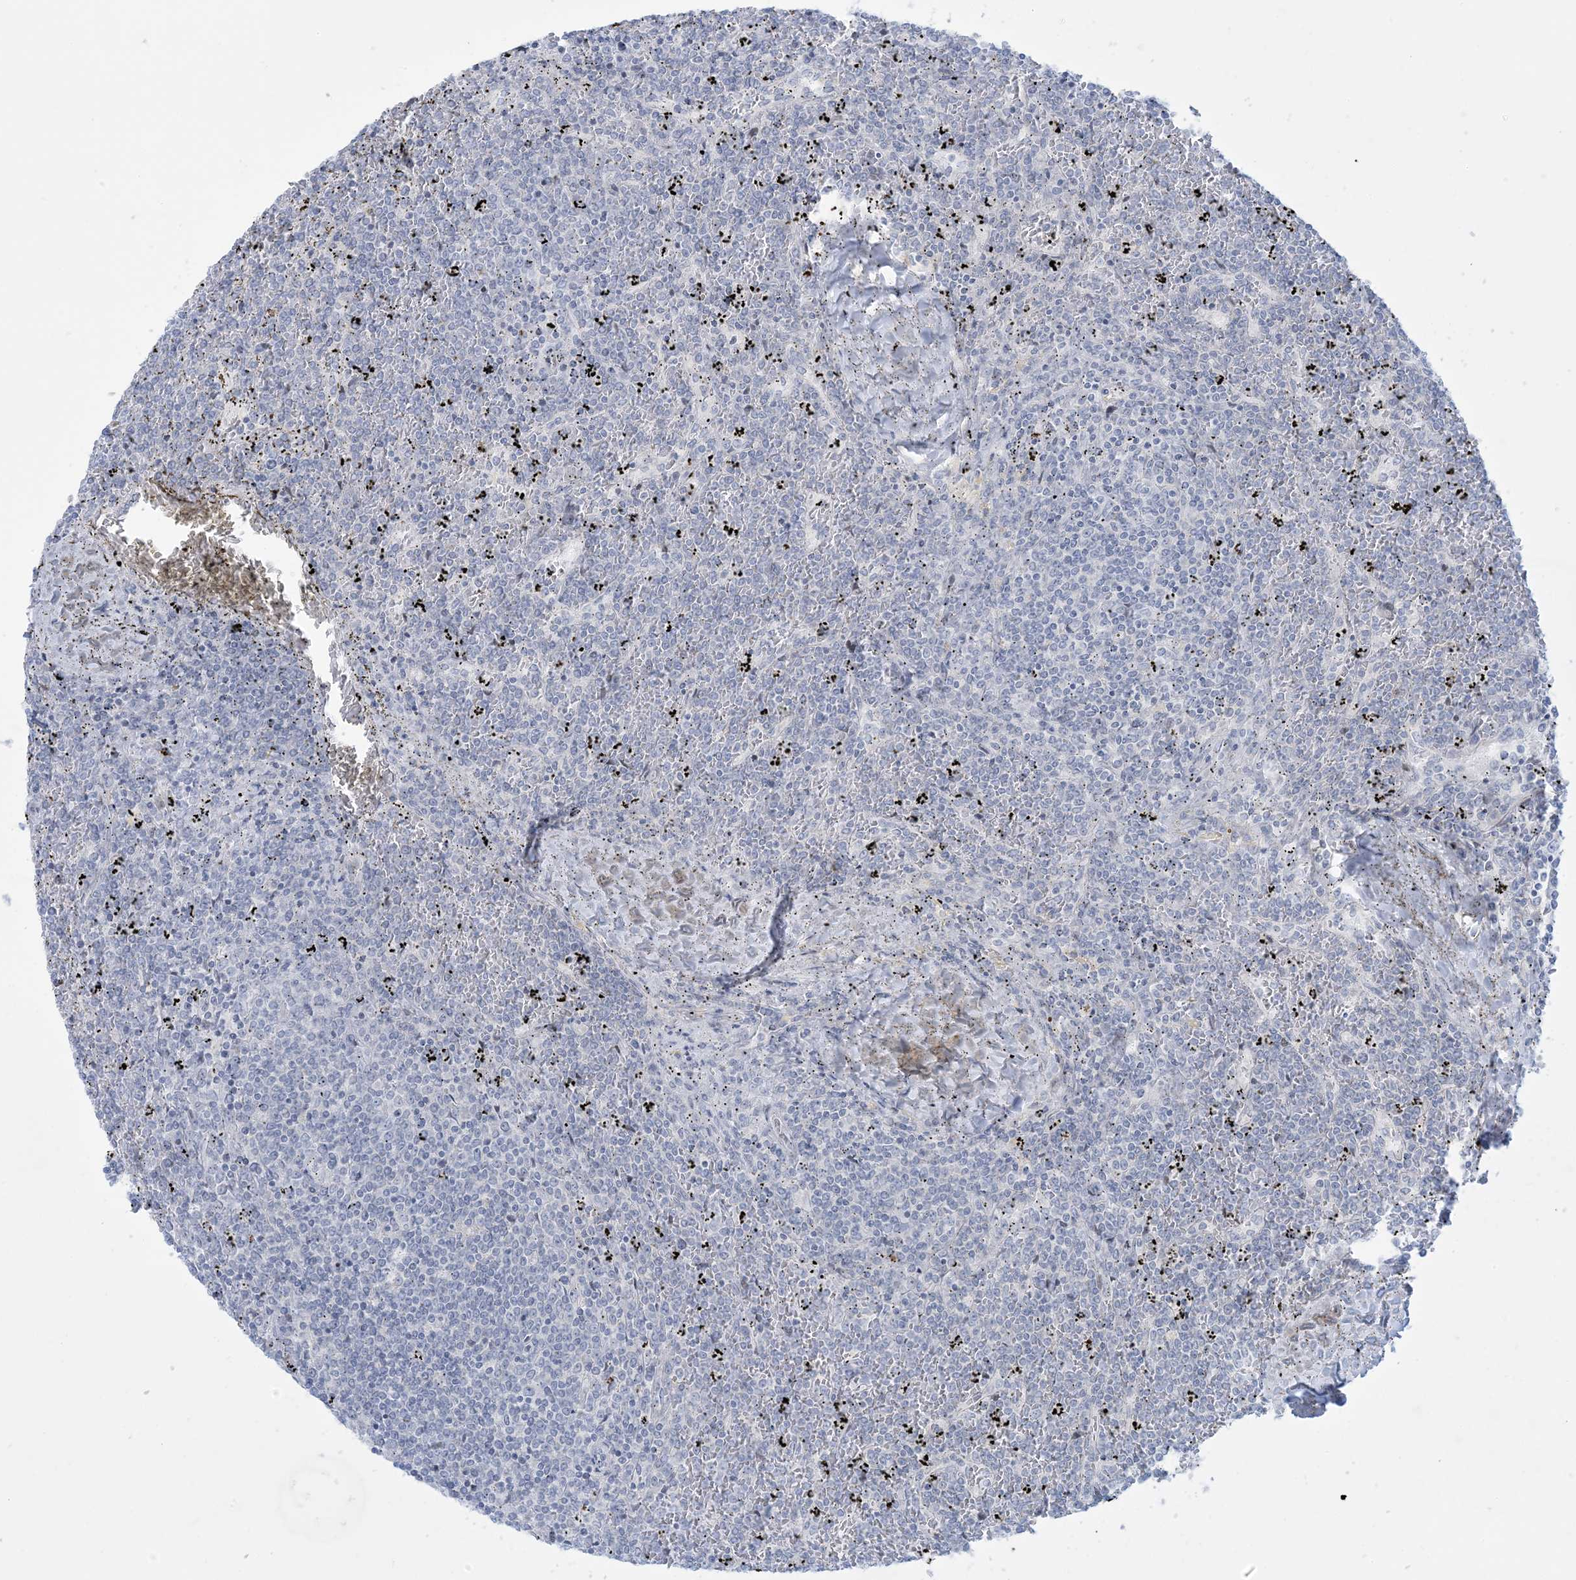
{"staining": {"intensity": "negative", "quantity": "none", "location": "none"}, "tissue": "lymphoma", "cell_type": "Tumor cells", "image_type": "cancer", "snomed": [{"axis": "morphology", "description": "Malignant lymphoma, non-Hodgkin's type, Low grade"}, {"axis": "topography", "description": "Spleen"}], "caption": "Immunohistochemistry (IHC) of malignant lymphoma, non-Hodgkin's type (low-grade) demonstrates no positivity in tumor cells.", "gene": "AFTPH", "patient": {"sex": "female", "age": 19}}